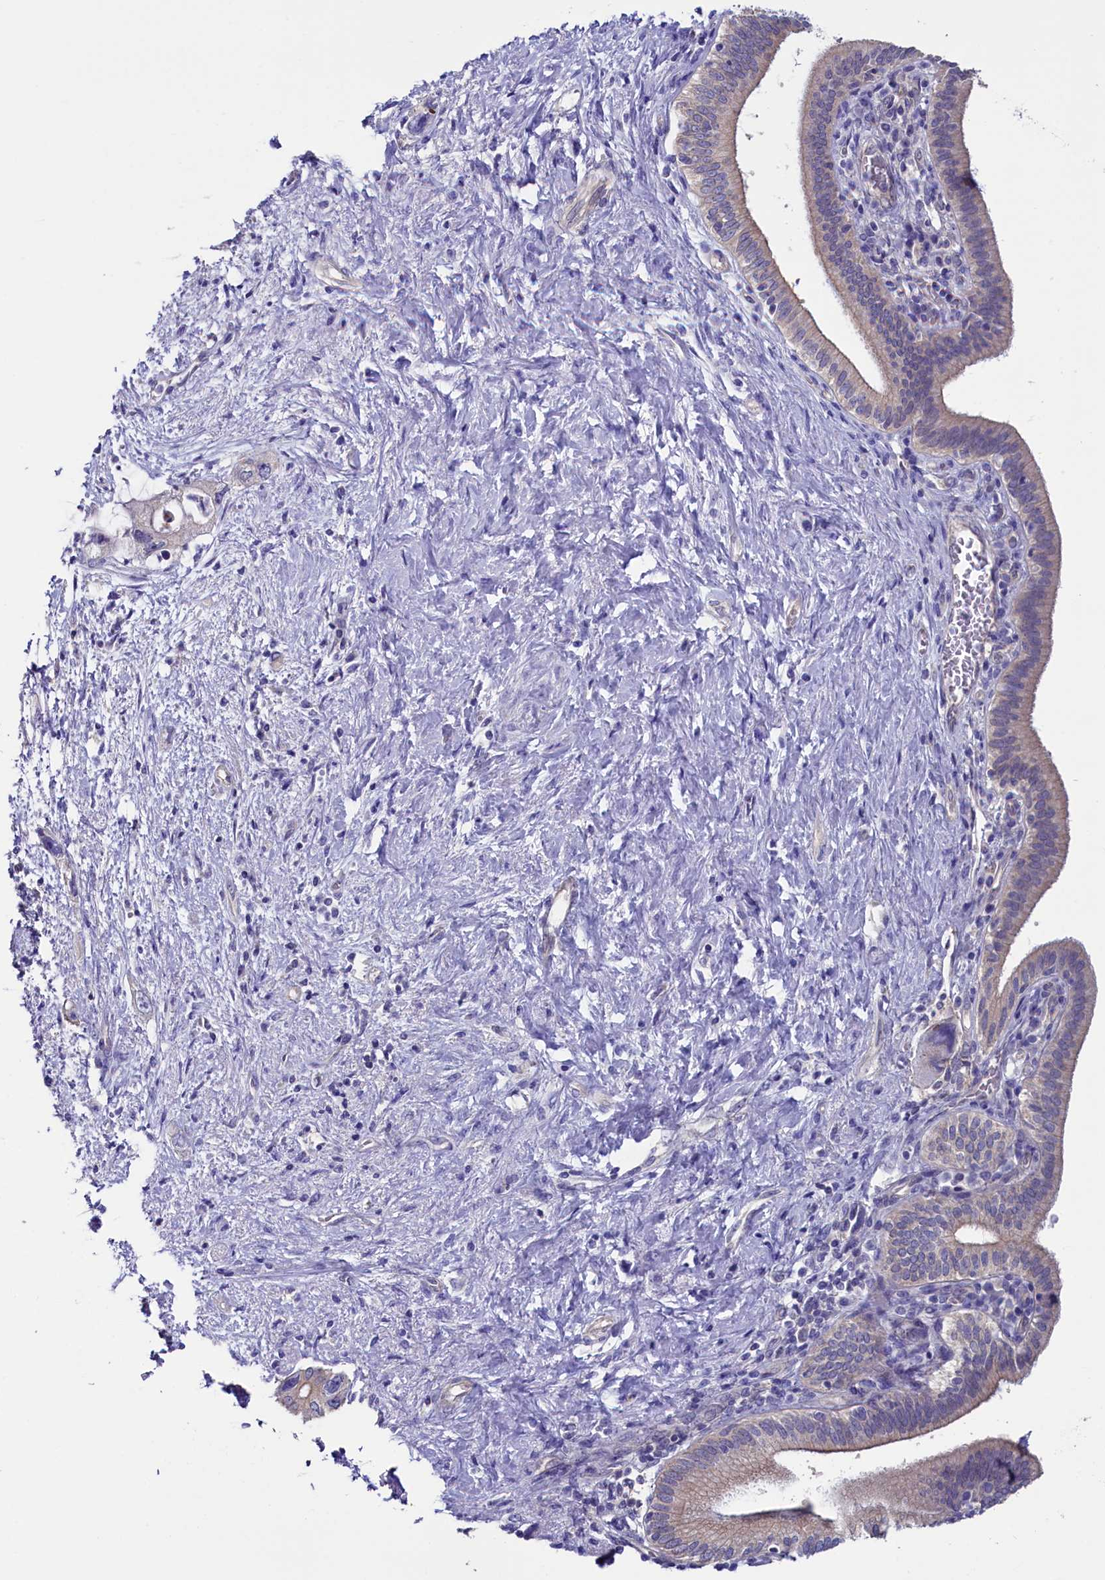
{"staining": {"intensity": "weak", "quantity": "25%-75%", "location": "cytoplasmic/membranous"}, "tissue": "pancreatic cancer", "cell_type": "Tumor cells", "image_type": "cancer", "snomed": [{"axis": "morphology", "description": "Adenocarcinoma, NOS"}, {"axis": "topography", "description": "Pancreas"}], "caption": "Human adenocarcinoma (pancreatic) stained with a brown dye demonstrates weak cytoplasmic/membranous positive positivity in approximately 25%-75% of tumor cells.", "gene": "CIAPIN1", "patient": {"sex": "female", "age": 73}}